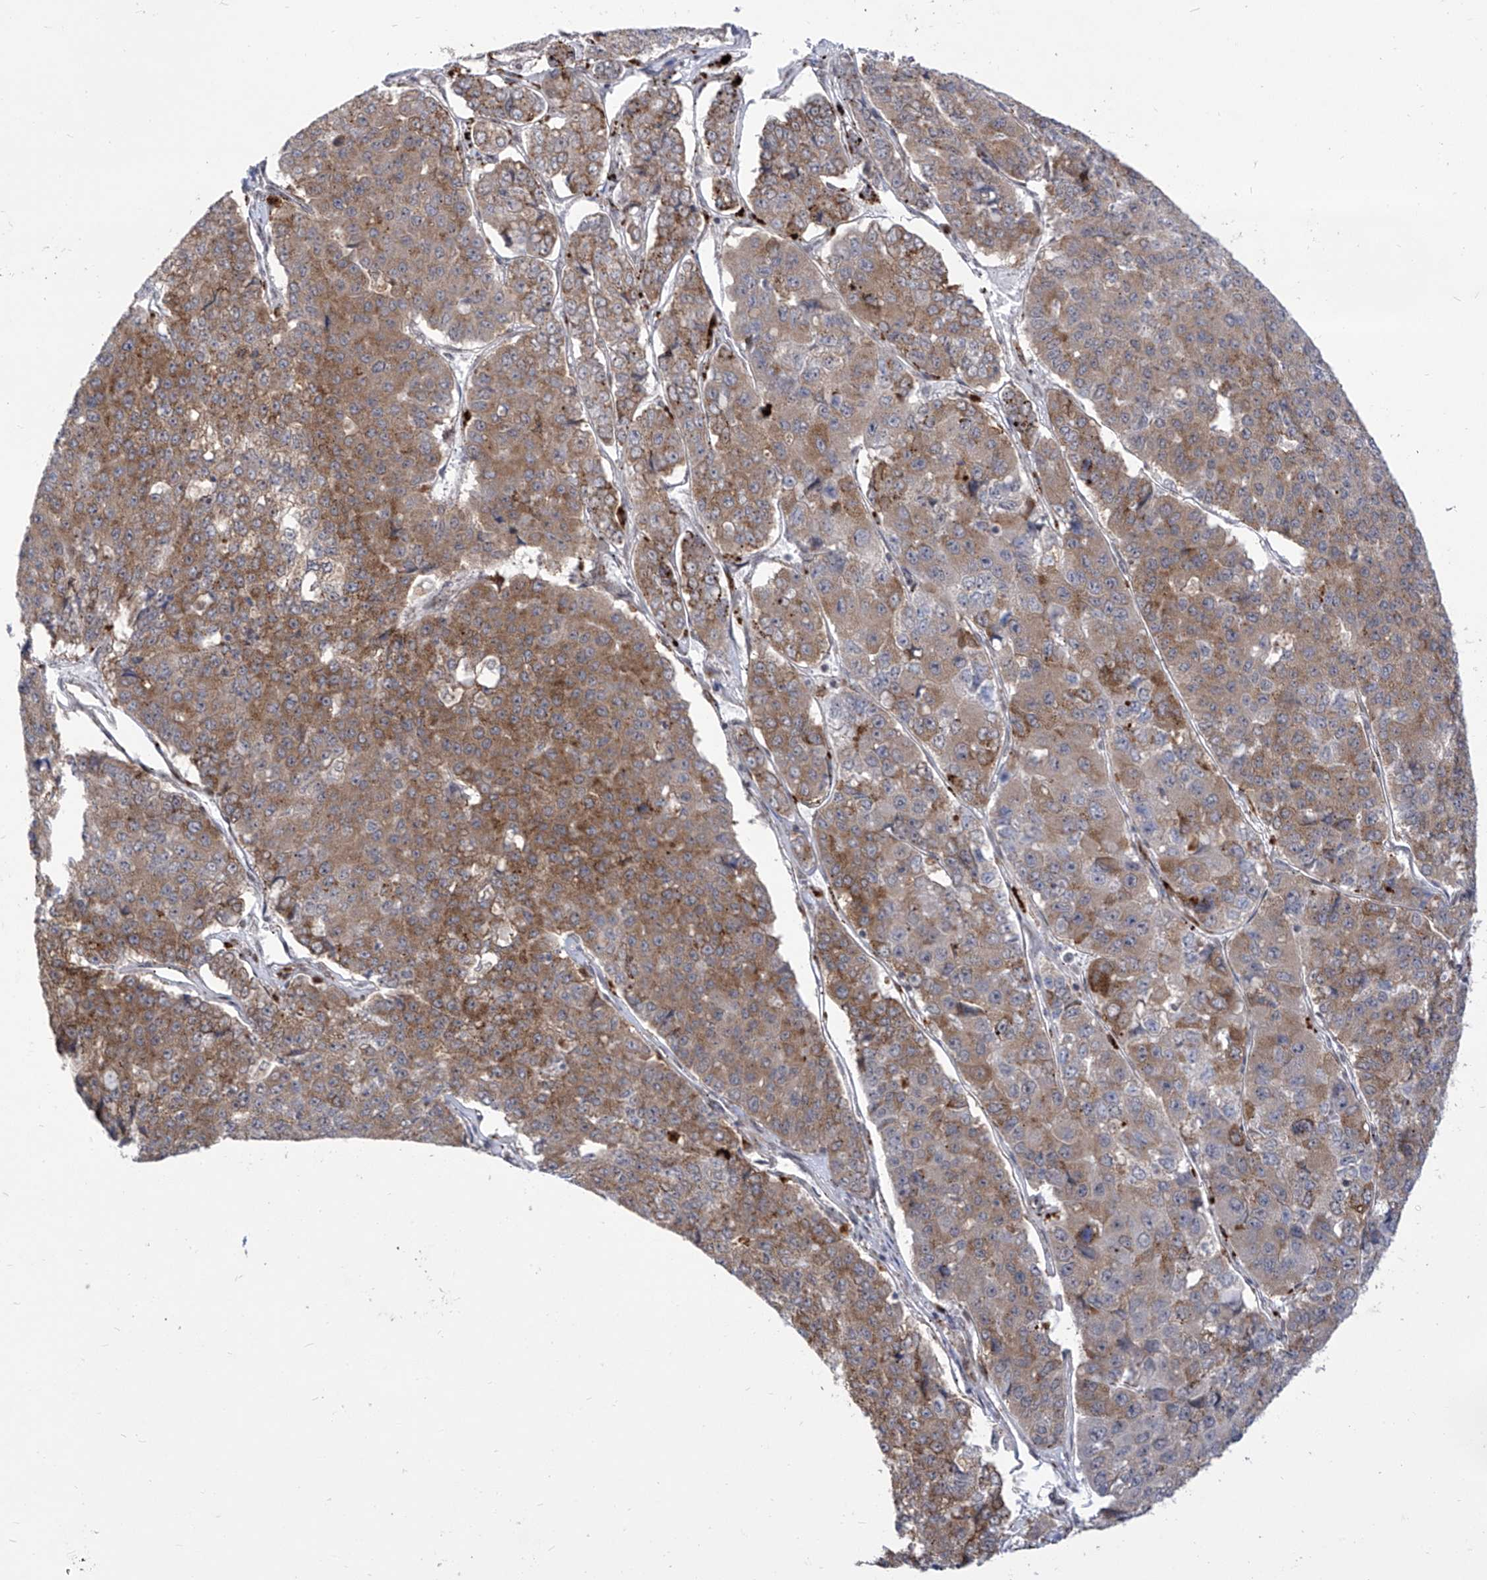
{"staining": {"intensity": "moderate", "quantity": ">75%", "location": "cytoplasmic/membranous"}, "tissue": "pancreatic cancer", "cell_type": "Tumor cells", "image_type": "cancer", "snomed": [{"axis": "morphology", "description": "Adenocarcinoma, NOS"}, {"axis": "topography", "description": "Pancreas"}], "caption": "Pancreatic cancer stained for a protein (brown) reveals moderate cytoplasmic/membranous positive expression in approximately >75% of tumor cells.", "gene": "CEP290", "patient": {"sex": "male", "age": 50}}